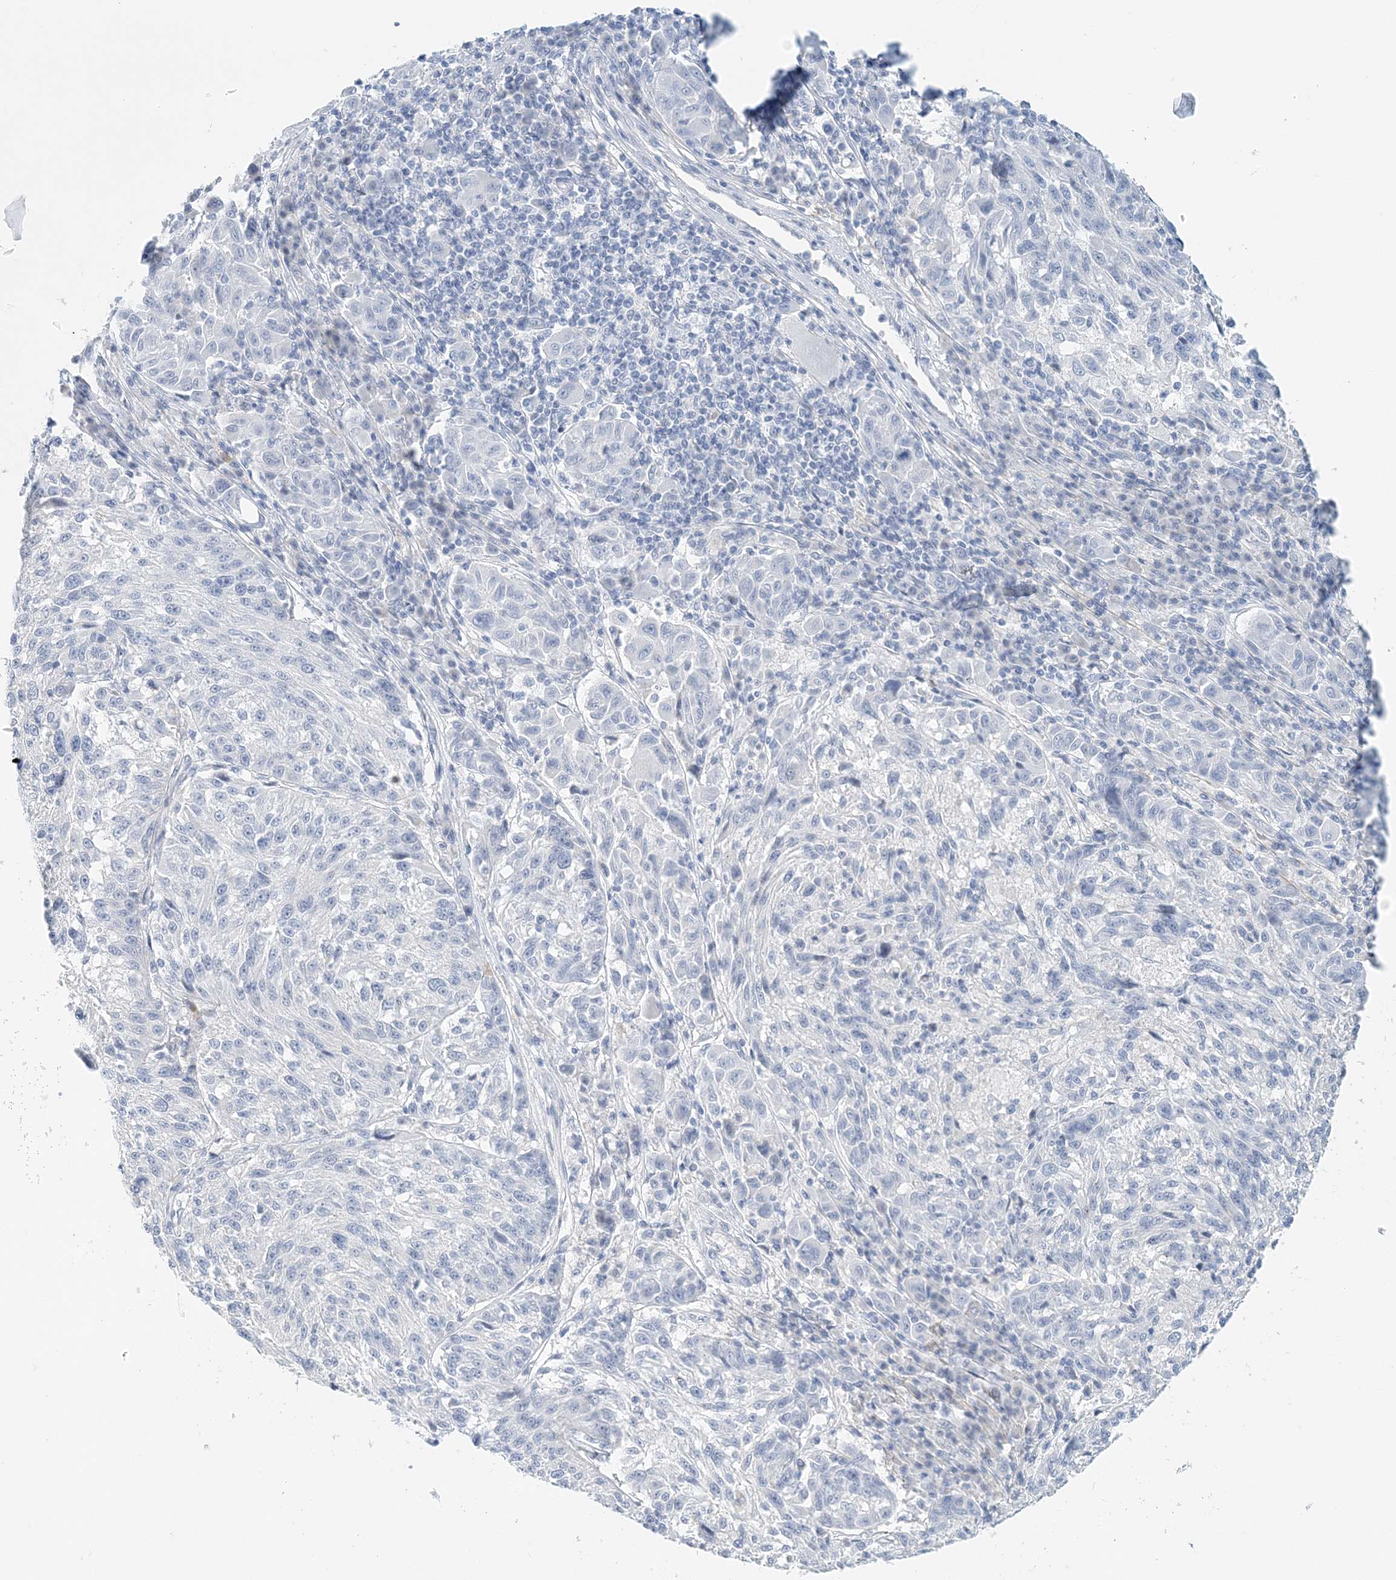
{"staining": {"intensity": "negative", "quantity": "none", "location": "none"}, "tissue": "melanoma", "cell_type": "Tumor cells", "image_type": "cancer", "snomed": [{"axis": "morphology", "description": "Malignant melanoma, NOS"}, {"axis": "topography", "description": "Skin"}], "caption": "This micrograph is of malignant melanoma stained with immunohistochemistry to label a protein in brown with the nuclei are counter-stained blue. There is no positivity in tumor cells.", "gene": "VILL", "patient": {"sex": "male", "age": 53}}